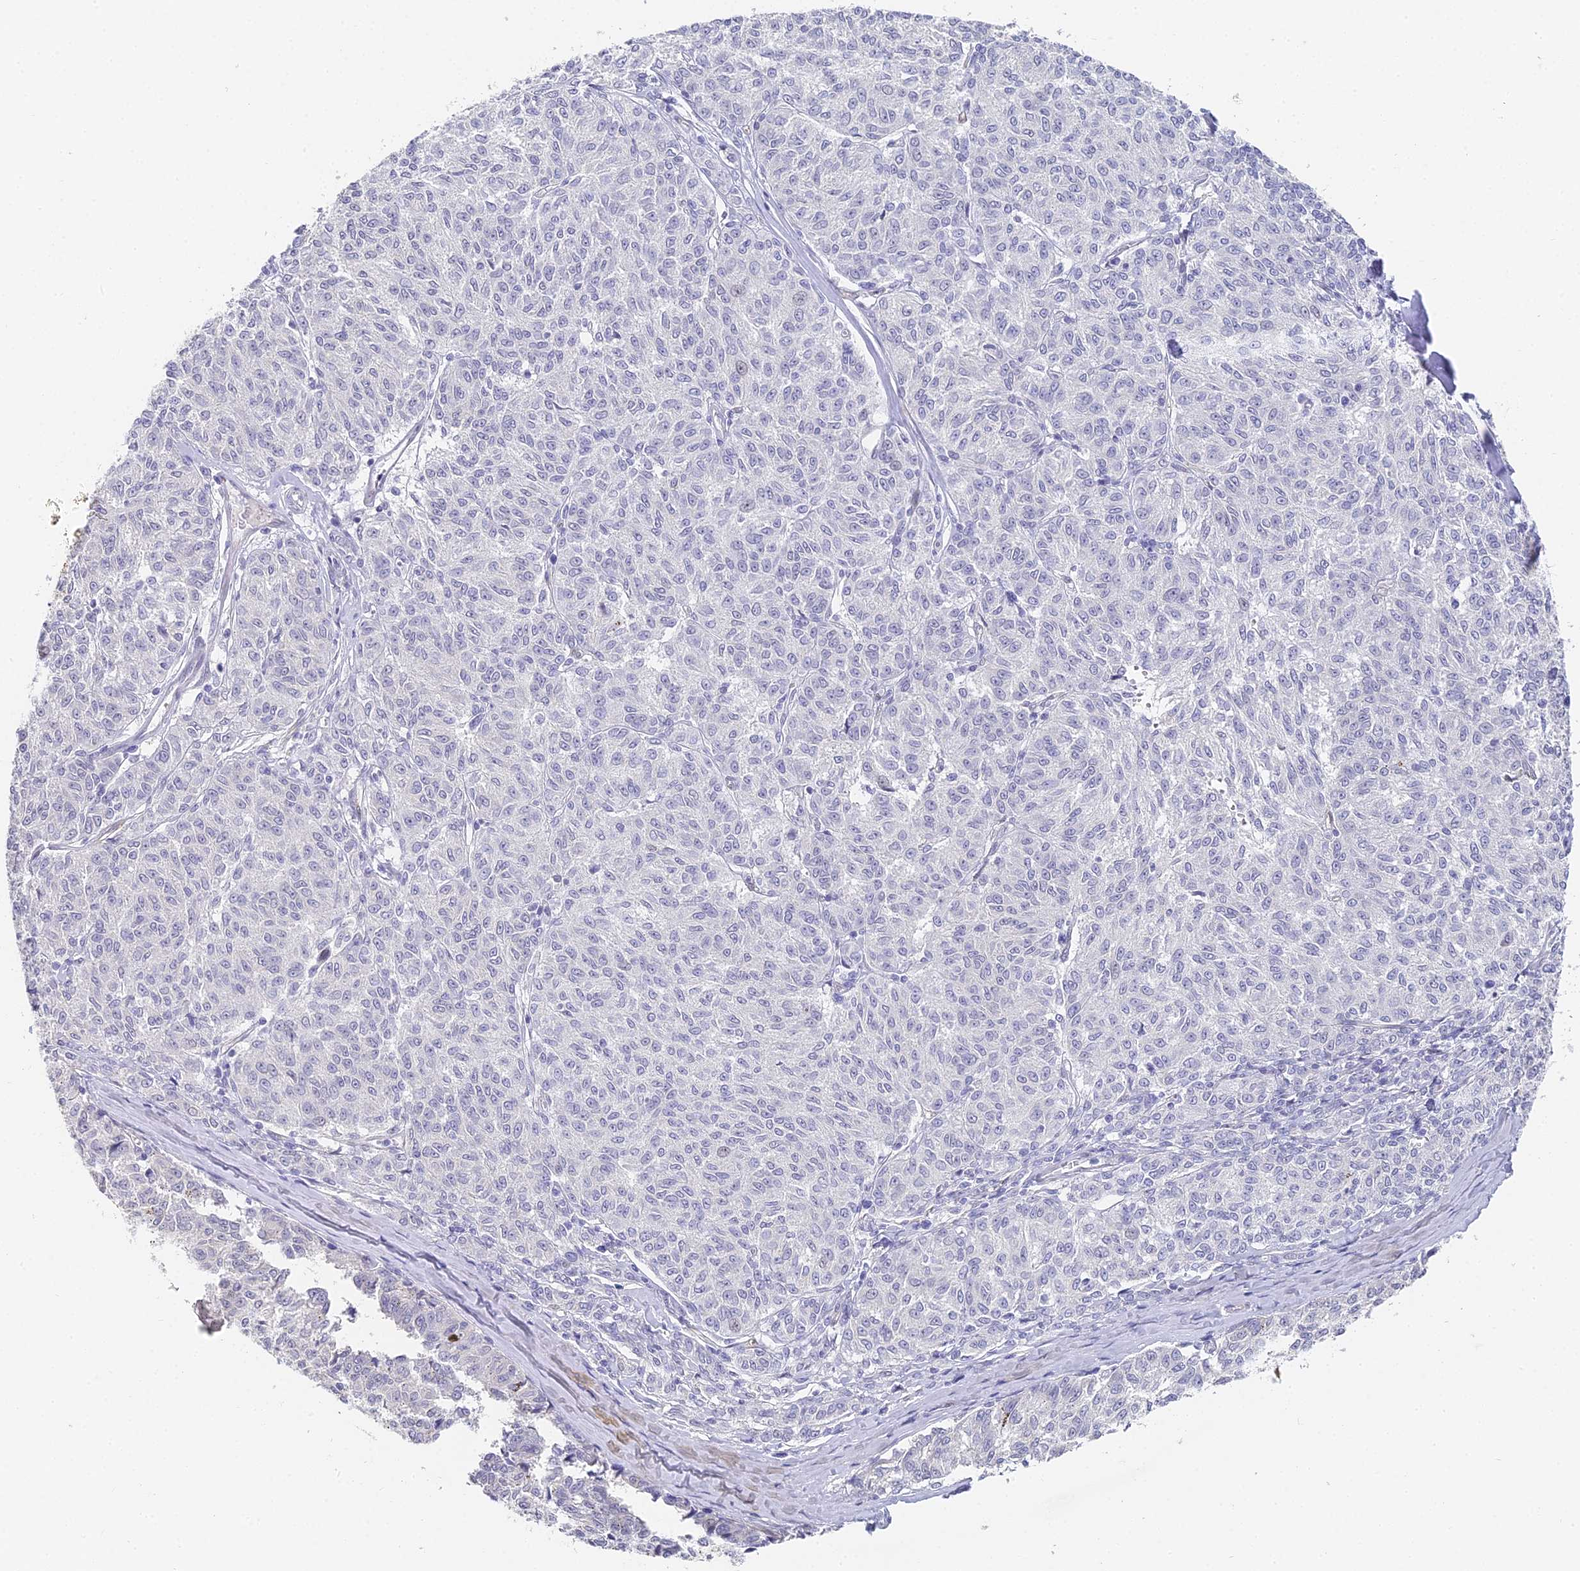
{"staining": {"intensity": "negative", "quantity": "none", "location": "none"}, "tissue": "melanoma", "cell_type": "Tumor cells", "image_type": "cancer", "snomed": [{"axis": "morphology", "description": "Malignant melanoma, NOS"}, {"axis": "topography", "description": "Skin"}], "caption": "Immunohistochemical staining of malignant melanoma shows no significant positivity in tumor cells.", "gene": "GJA1", "patient": {"sex": "female", "age": 72}}